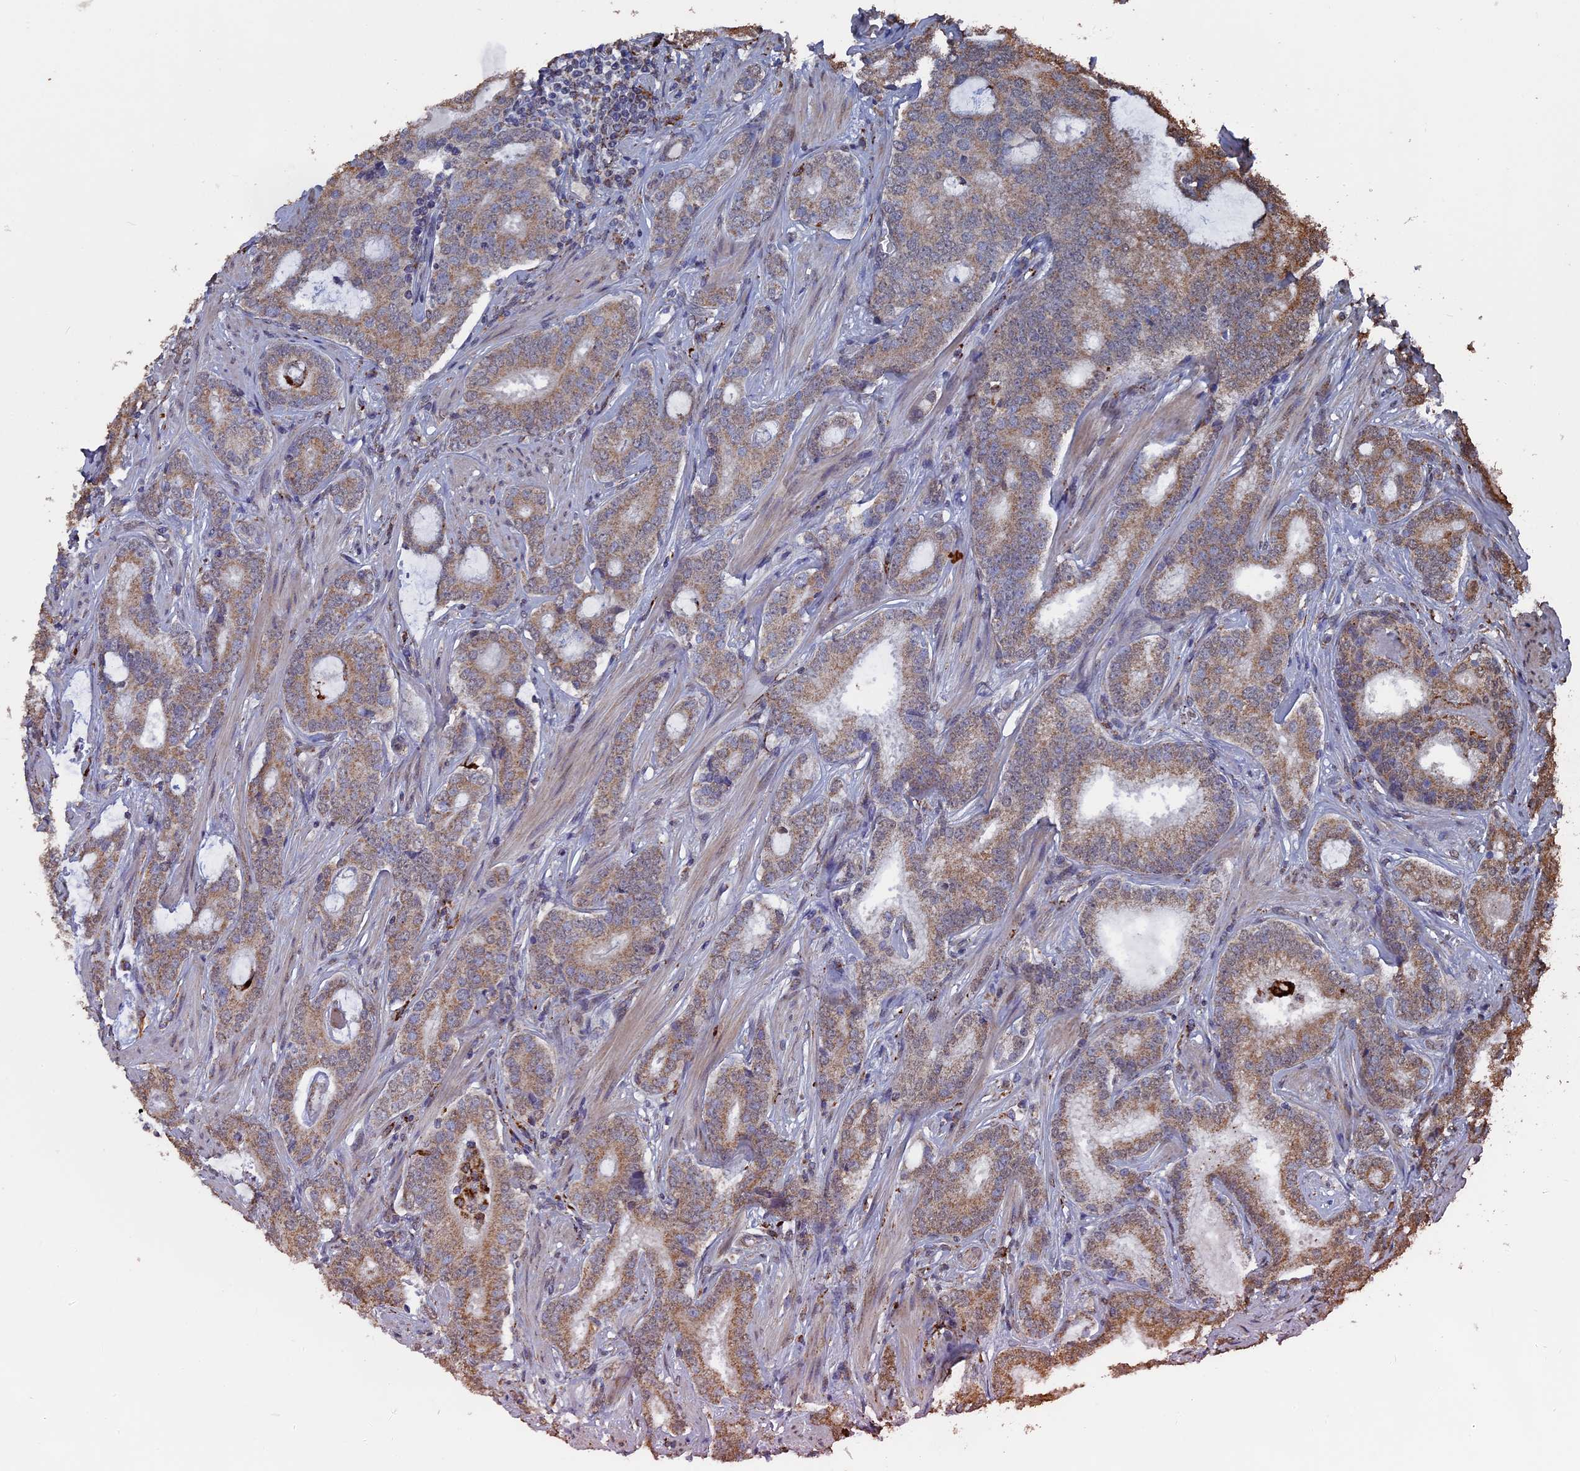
{"staining": {"intensity": "moderate", "quantity": ">75%", "location": "cytoplasmic/membranous"}, "tissue": "prostate cancer", "cell_type": "Tumor cells", "image_type": "cancer", "snomed": [{"axis": "morphology", "description": "Adenocarcinoma, High grade"}, {"axis": "topography", "description": "Prostate"}], "caption": "High-magnification brightfield microscopy of prostate cancer (adenocarcinoma (high-grade)) stained with DAB (3,3'-diaminobenzidine) (brown) and counterstained with hematoxylin (blue). tumor cells exhibit moderate cytoplasmic/membranous expression is identified in about>75% of cells. (DAB = brown stain, brightfield microscopy at high magnification).", "gene": "SMG9", "patient": {"sex": "male", "age": 63}}